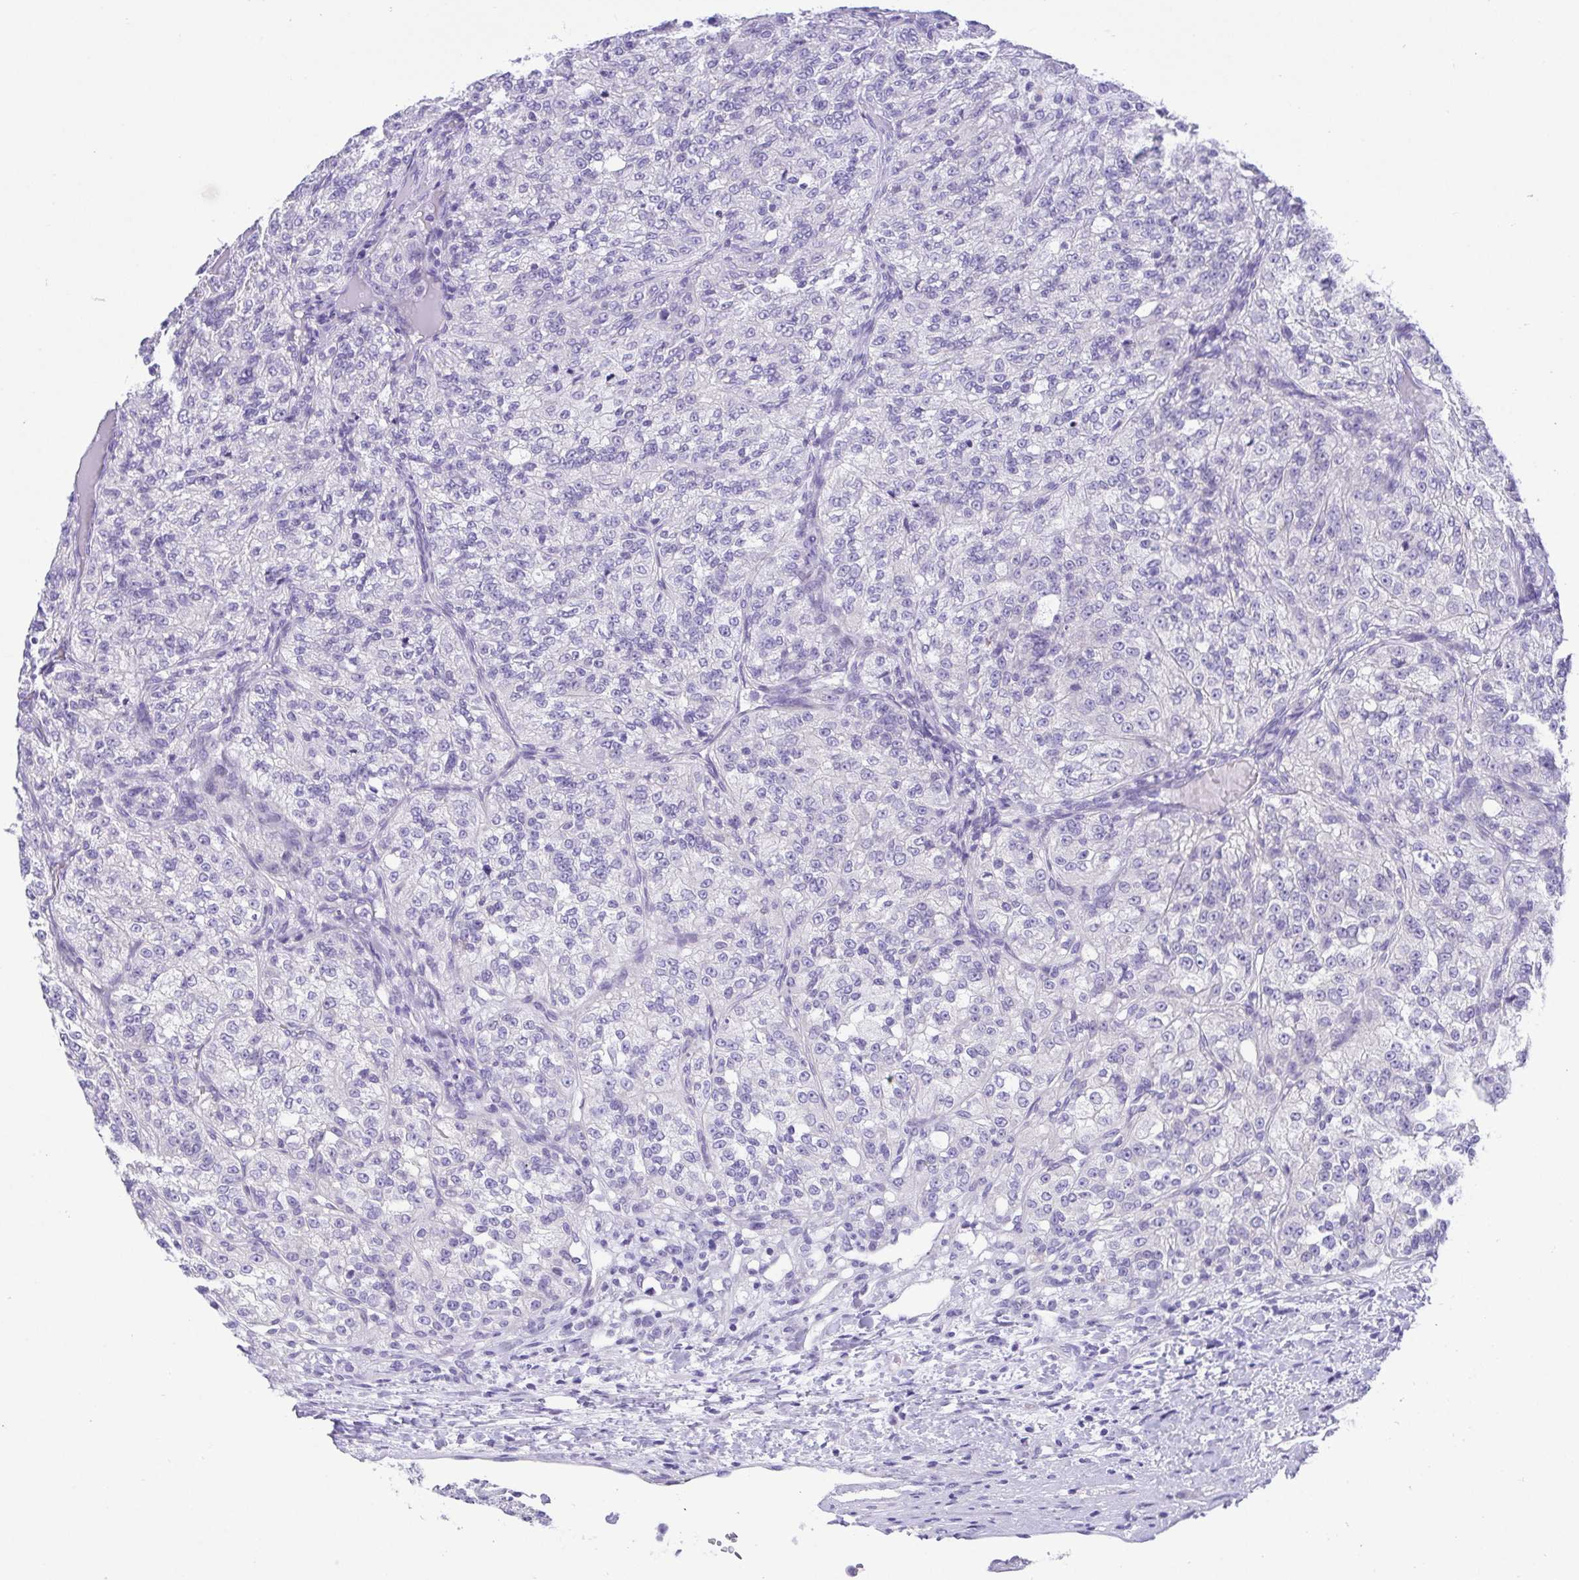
{"staining": {"intensity": "negative", "quantity": "none", "location": "none"}, "tissue": "renal cancer", "cell_type": "Tumor cells", "image_type": "cancer", "snomed": [{"axis": "morphology", "description": "Adenocarcinoma, NOS"}, {"axis": "topography", "description": "Kidney"}], "caption": "IHC micrograph of neoplastic tissue: human adenocarcinoma (renal) stained with DAB displays no significant protein positivity in tumor cells.", "gene": "LUZP4", "patient": {"sex": "female", "age": 63}}